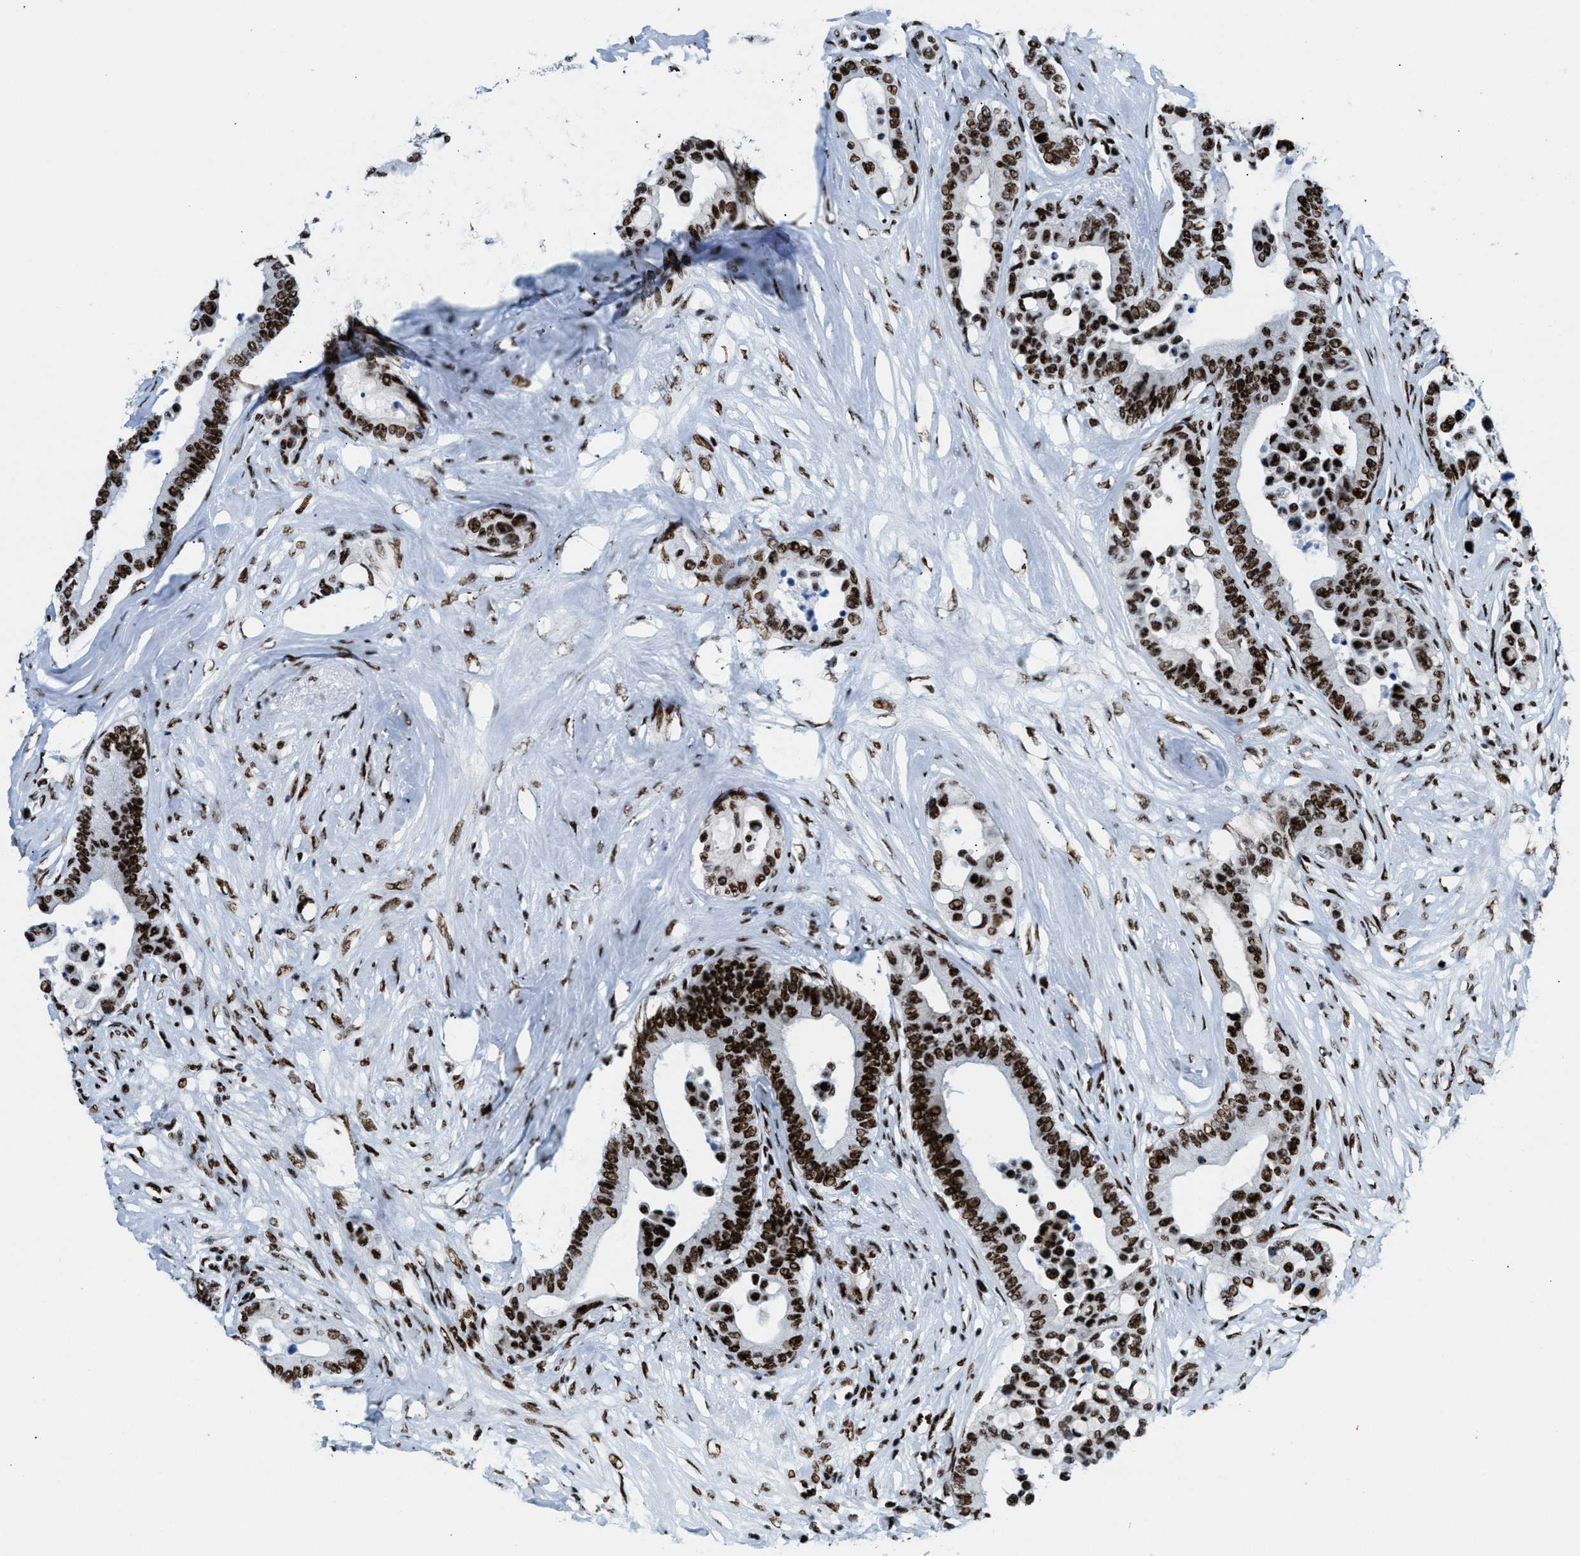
{"staining": {"intensity": "strong", "quantity": ">75%", "location": "nuclear"}, "tissue": "colorectal cancer", "cell_type": "Tumor cells", "image_type": "cancer", "snomed": [{"axis": "morphology", "description": "Normal tissue, NOS"}, {"axis": "morphology", "description": "Adenocarcinoma, NOS"}, {"axis": "topography", "description": "Colon"}], "caption": "This photomicrograph displays immunohistochemistry (IHC) staining of colorectal cancer, with high strong nuclear expression in about >75% of tumor cells.", "gene": "NONO", "patient": {"sex": "male", "age": 82}}